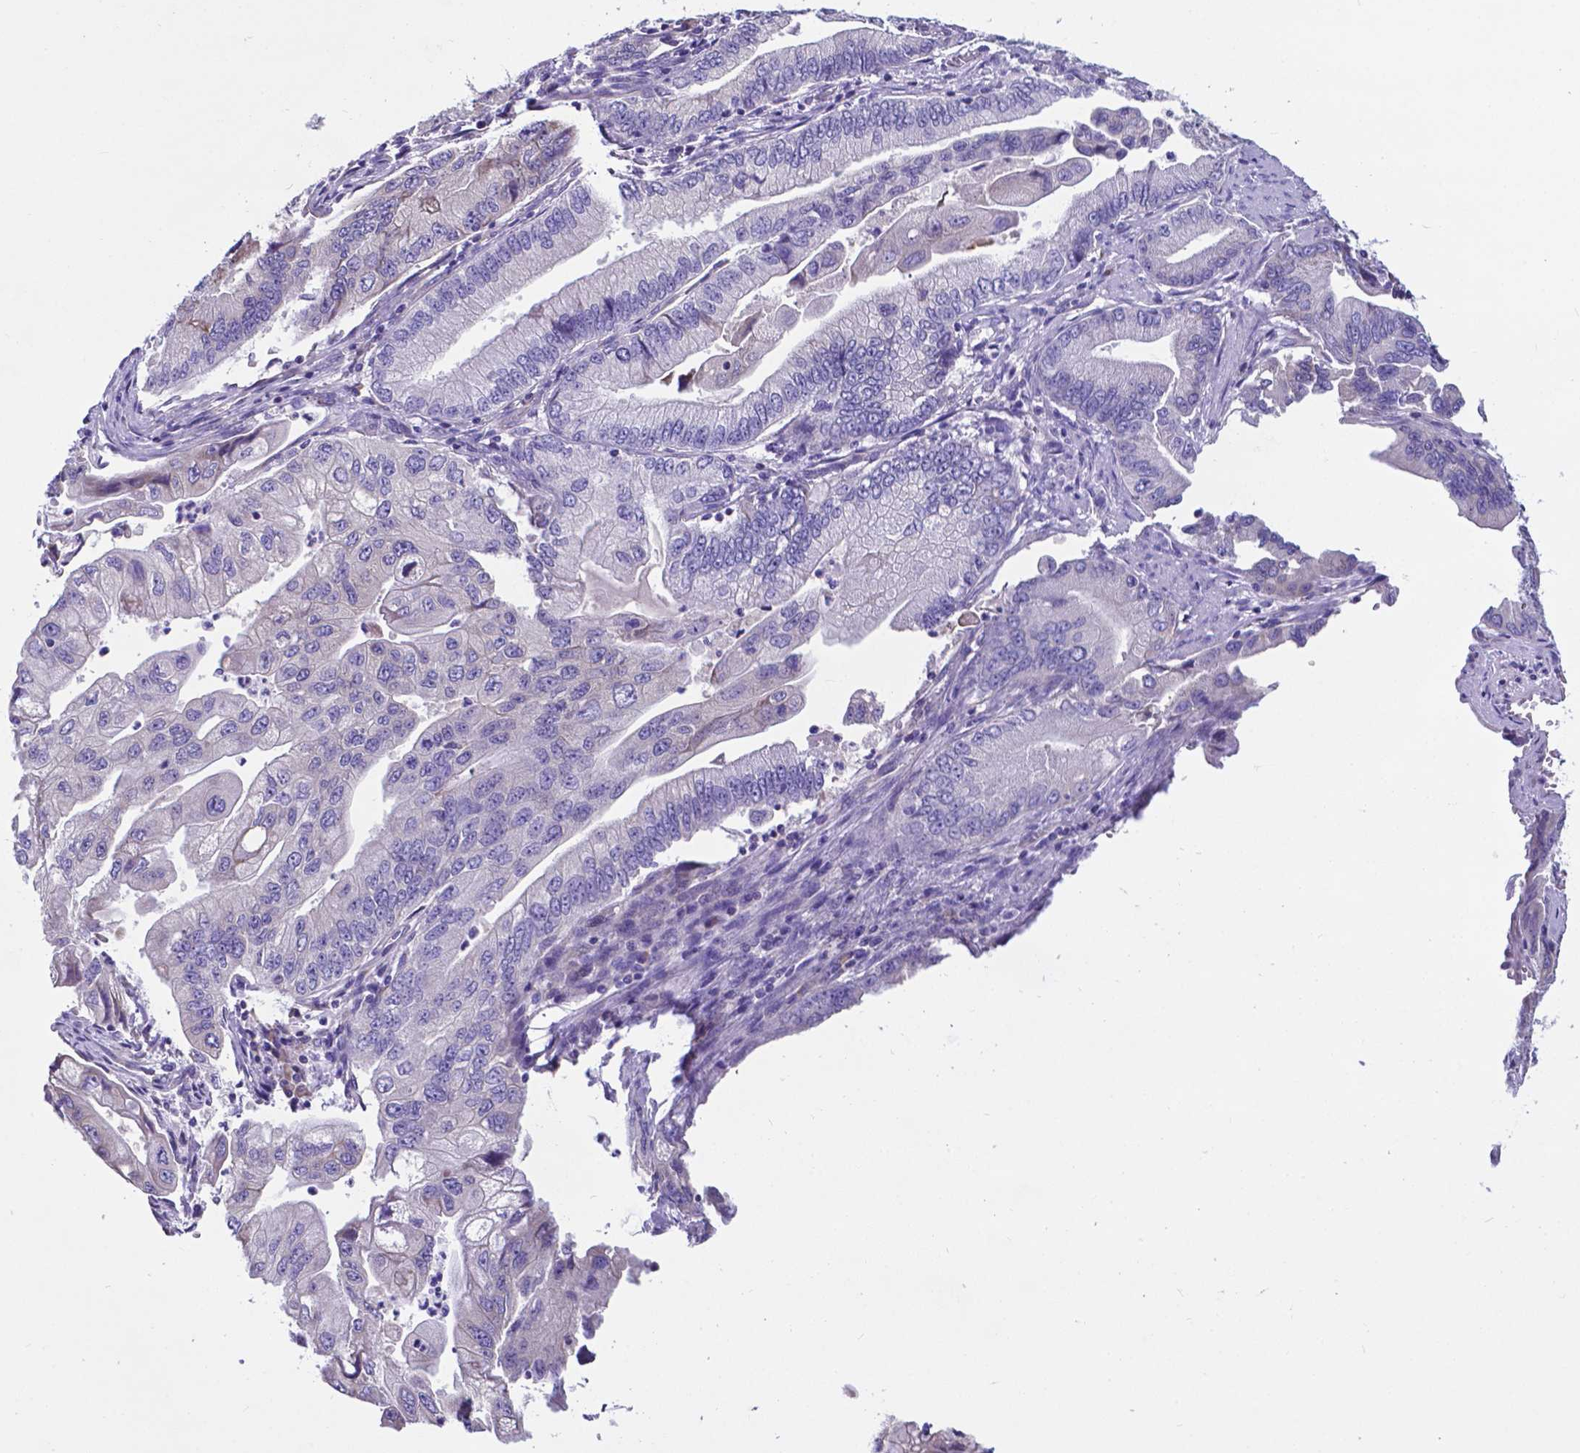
{"staining": {"intensity": "negative", "quantity": "none", "location": "none"}, "tissue": "stomach cancer", "cell_type": "Tumor cells", "image_type": "cancer", "snomed": [{"axis": "morphology", "description": "Adenocarcinoma, NOS"}, {"axis": "topography", "description": "Pancreas"}, {"axis": "topography", "description": "Stomach, upper"}], "caption": "The micrograph reveals no staining of tumor cells in stomach cancer (adenocarcinoma).", "gene": "RPL6", "patient": {"sex": "male", "age": 77}}